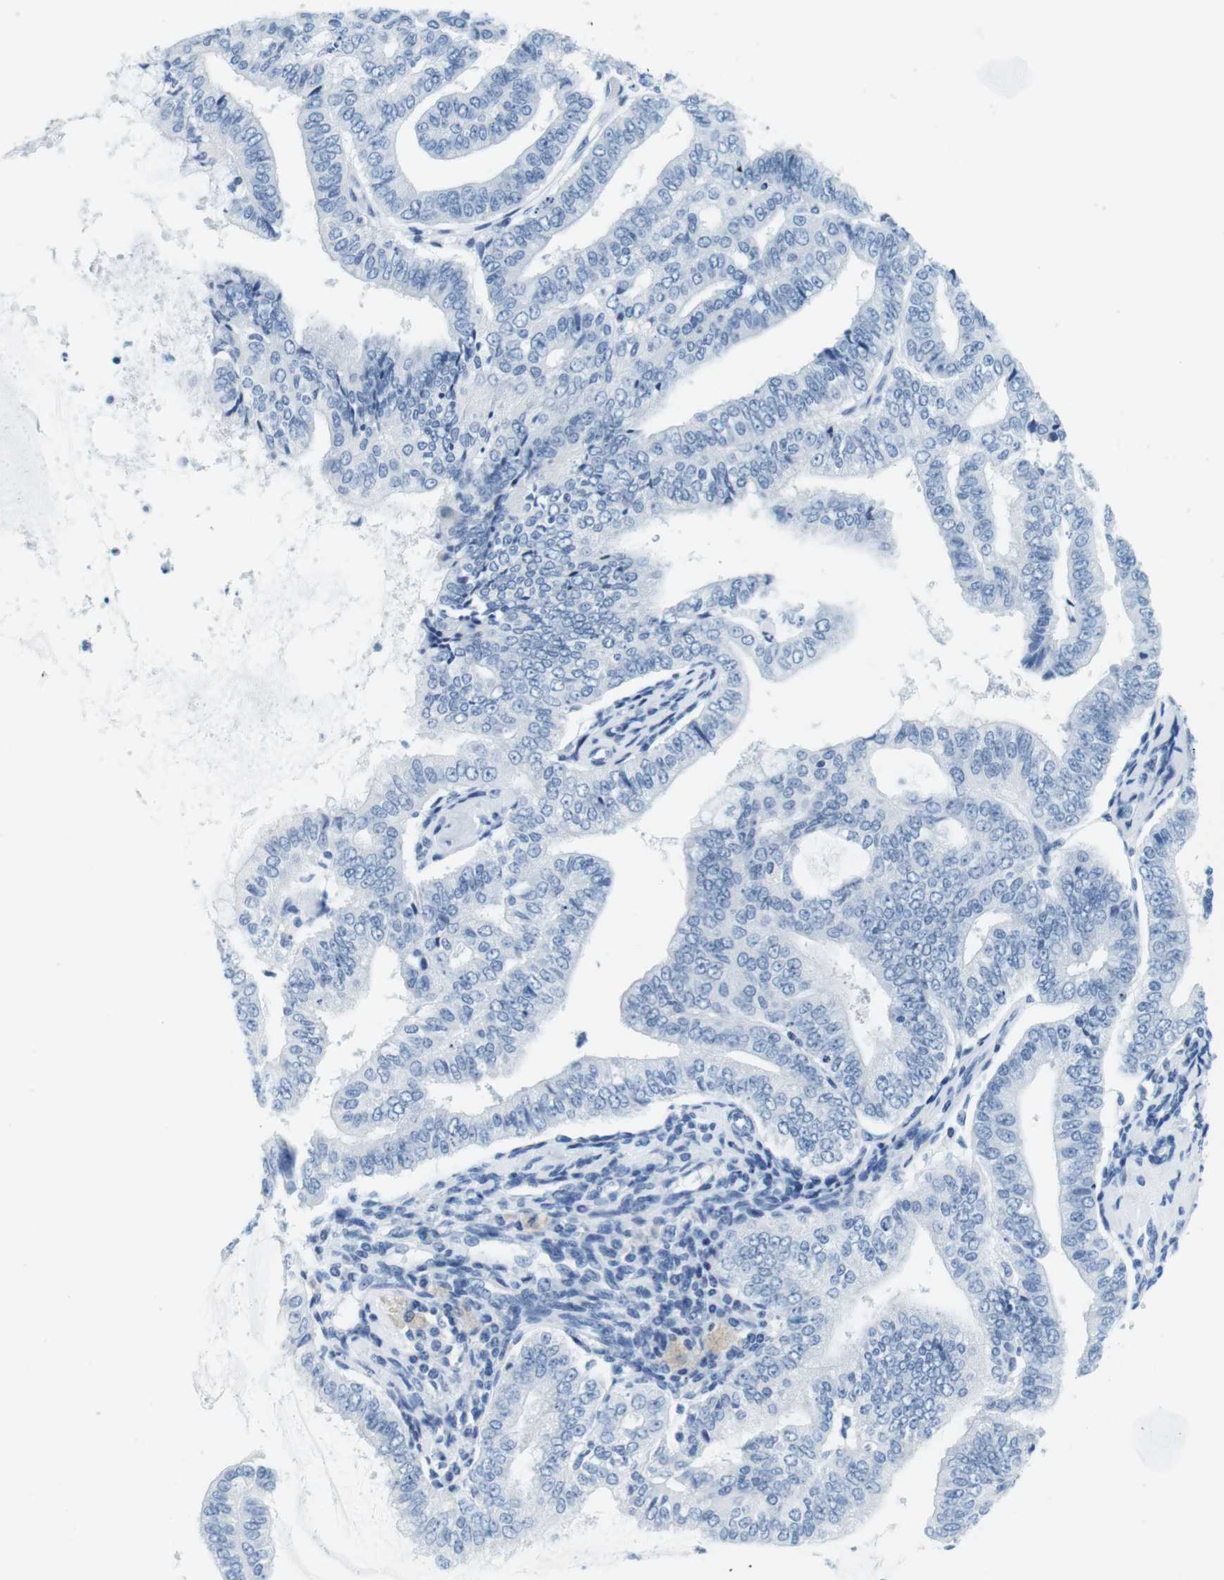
{"staining": {"intensity": "negative", "quantity": "none", "location": "none"}, "tissue": "endometrial cancer", "cell_type": "Tumor cells", "image_type": "cancer", "snomed": [{"axis": "morphology", "description": "Adenocarcinoma, NOS"}, {"axis": "topography", "description": "Endometrium"}], "caption": "DAB immunohistochemical staining of endometrial adenocarcinoma shows no significant positivity in tumor cells.", "gene": "CYP2C9", "patient": {"sex": "female", "age": 63}}